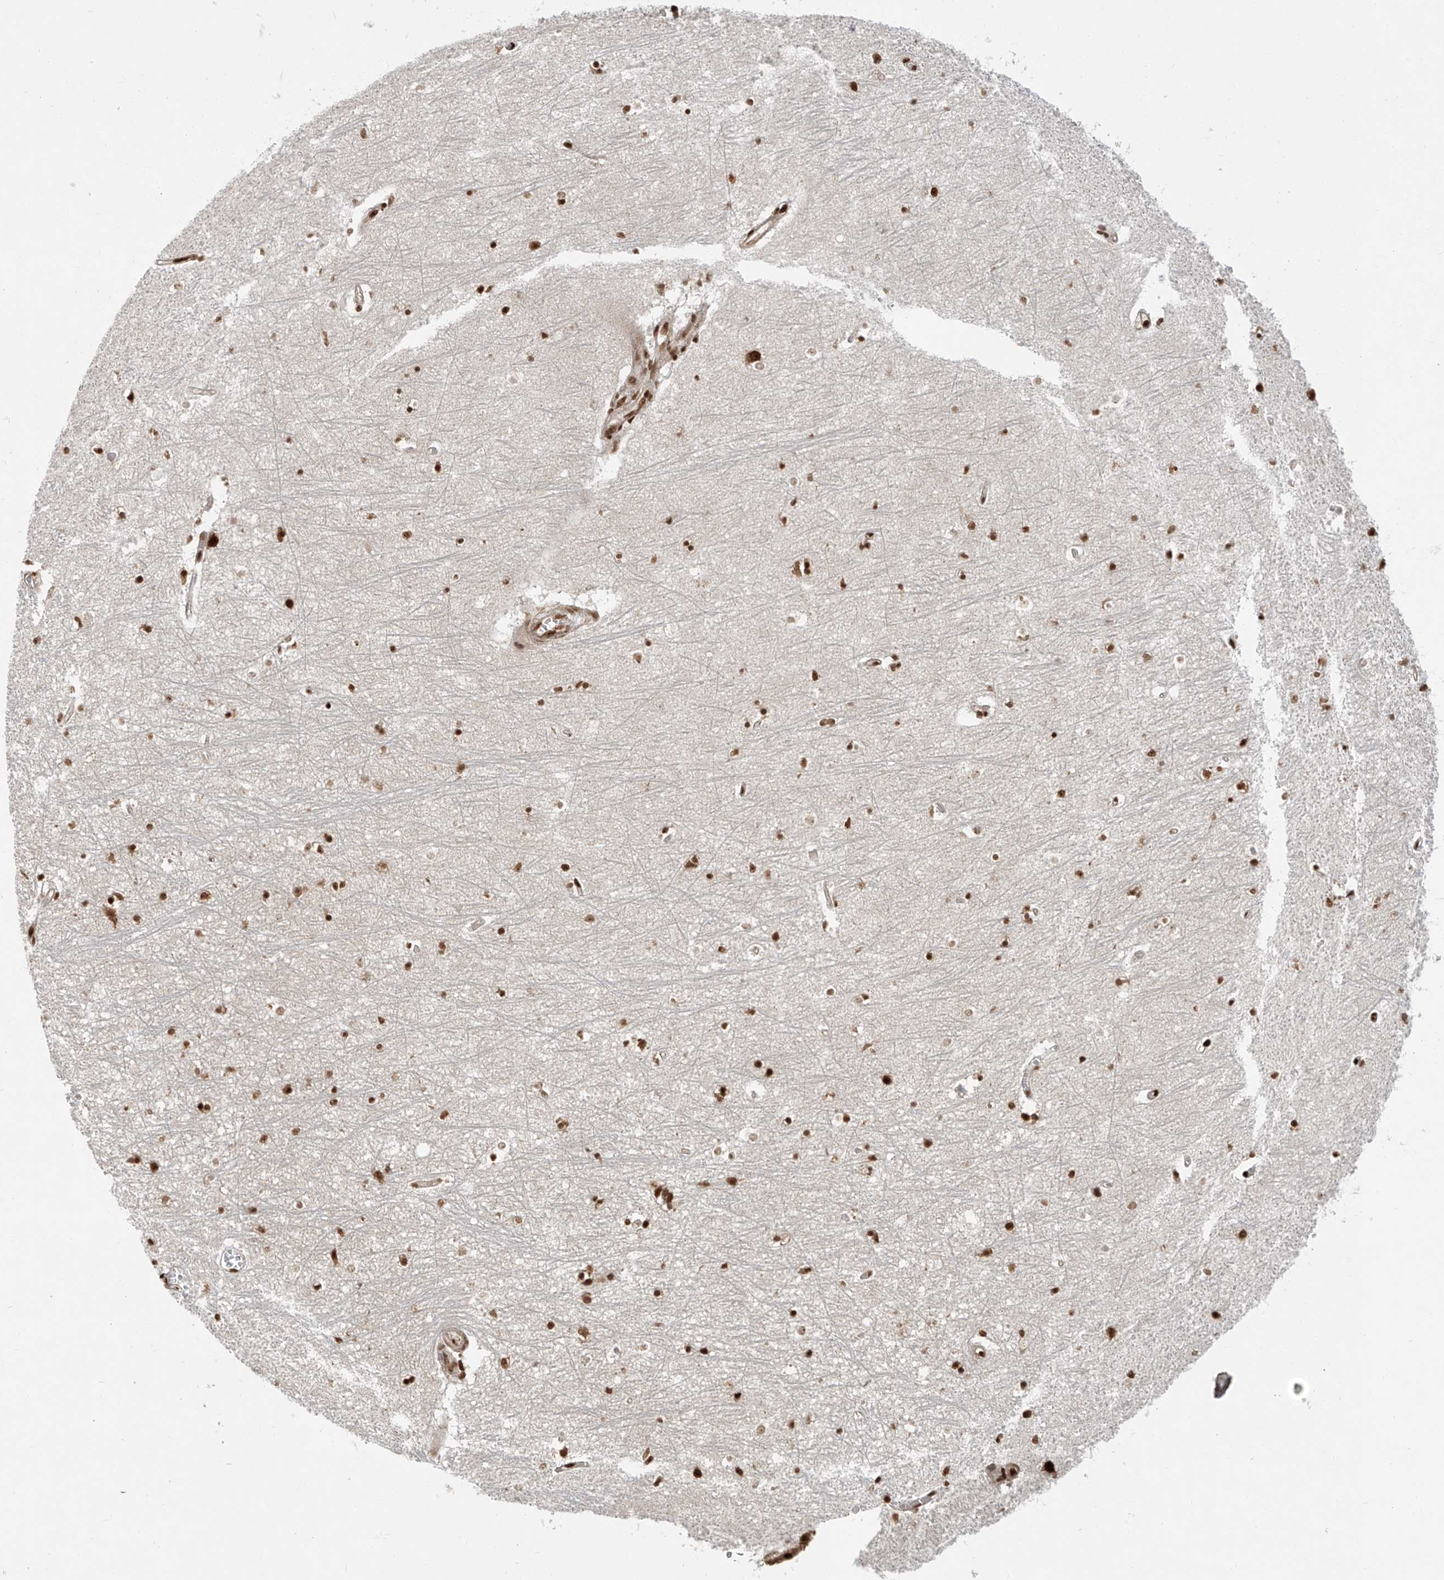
{"staining": {"intensity": "strong", "quantity": ">75%", "location": "nuclear"}, "tissue": "hippocampus", "cell_type": "Glial cells", "image_type": "normal", "snomed": [{"axis": "morphology", "description": "Normal tissue, NOS"}, {"axis": "topography", "description": "Hippocampus"}], "caption": "Strong nuclear expression is identified in approximately >75% of glial cells in normal hippocampus.", "gene": "FAM193B", "patient": {"sex": "female", "age": 64}}